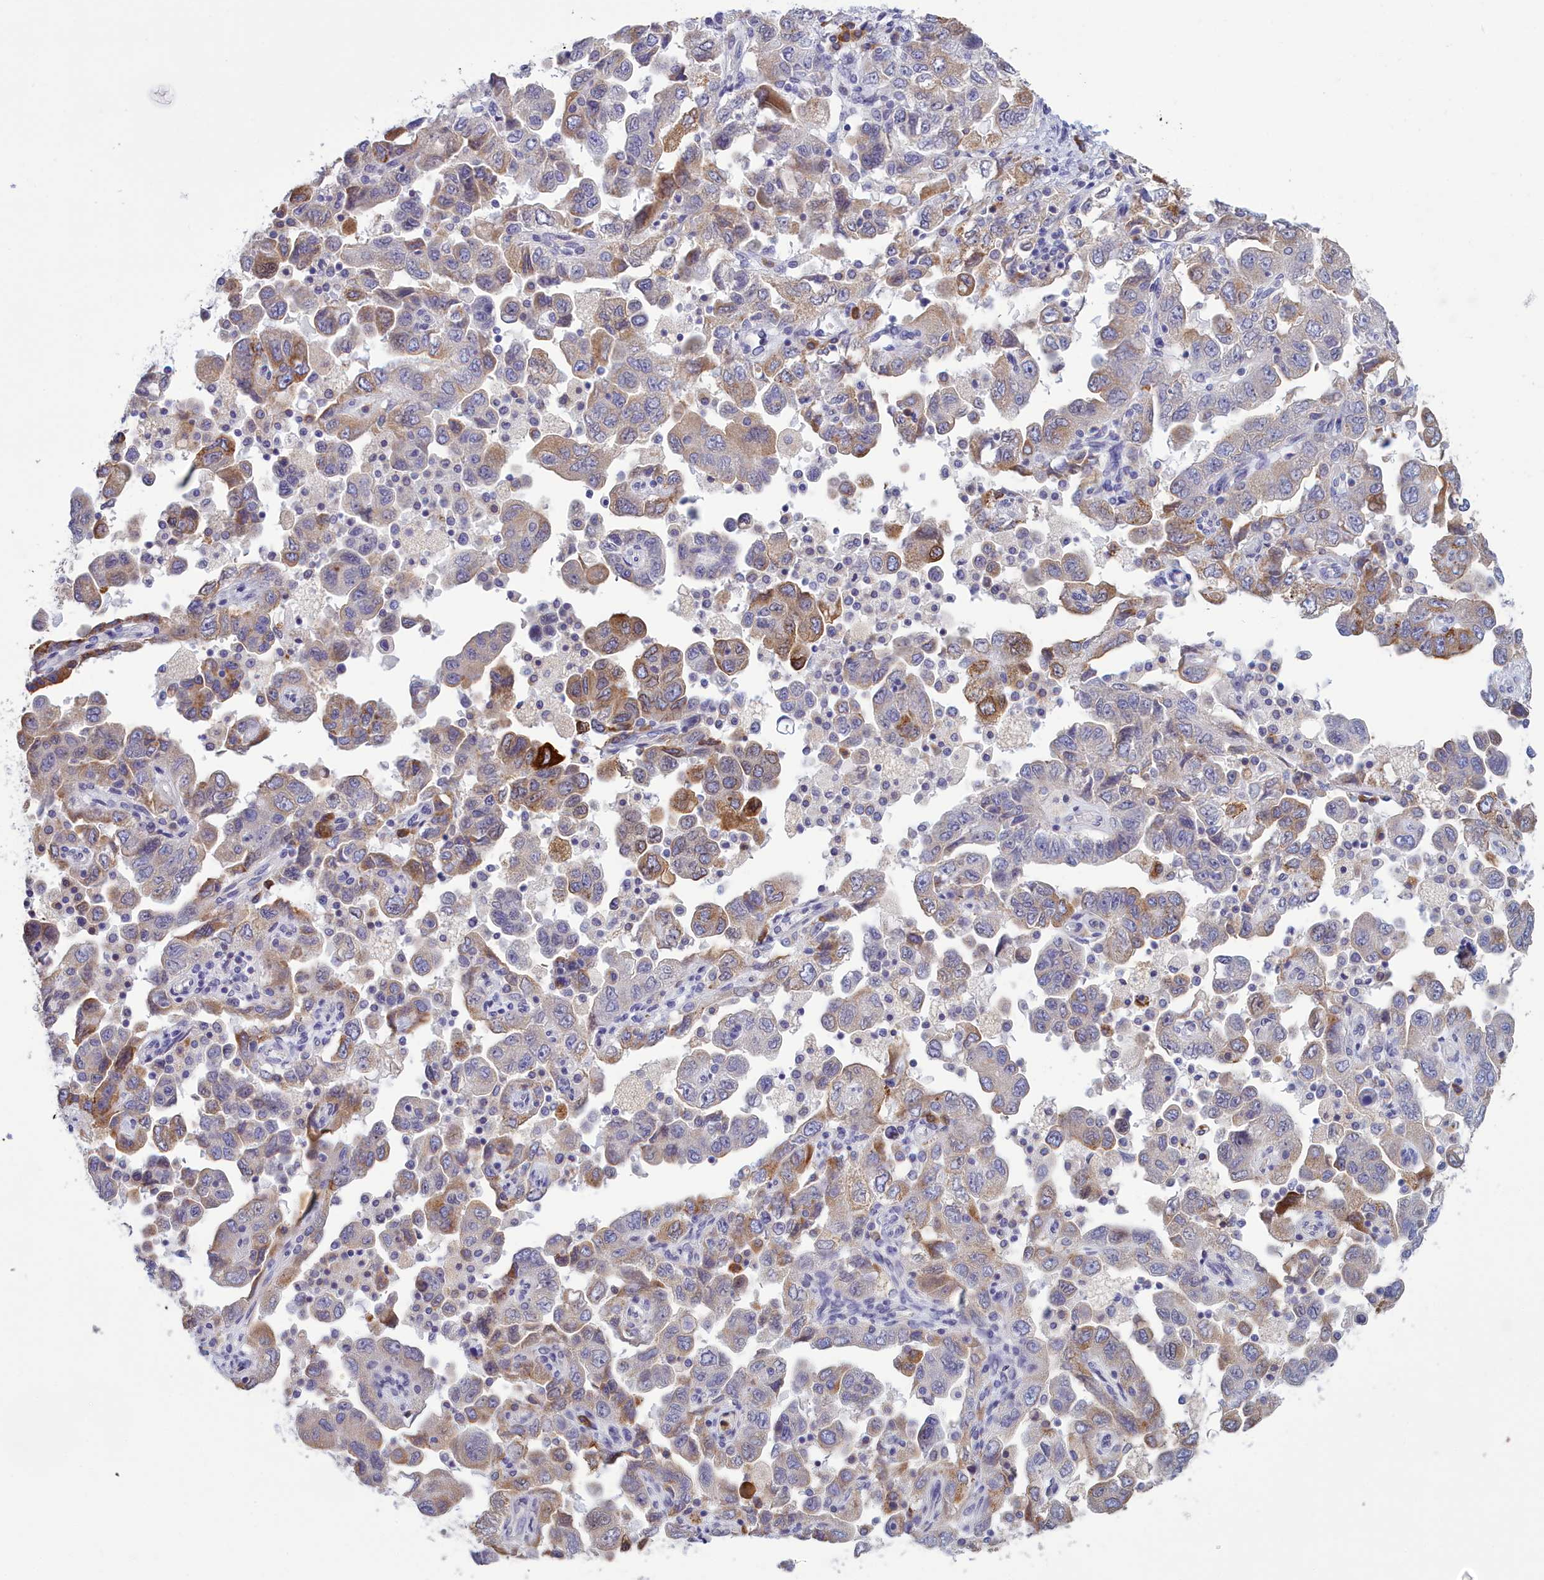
{"staining": {"intensity": "strong", "quantity": "<25%", "location": "cytoplasmic/membranous"}, "tissue": "ovarian cancer", "cell_type": "Tumor cells", "image_type": "cancer", "snomed": [{"axis": "morphology", "description": "Carcinoma, NOS"}, {"axis": "morphology", "description": "Cystadenocarcinoma, serous, NOS"}, {"axis": "topography", "description": "Ovary"}], "caption": "Human ovarian cancer (carcinoma) stained for a protein (brown) displays strong cytoplasmic/membranous positive positivity in approximately <25% of tumor cells.", "gene": "HM13", "patient": {"sex": "female", "age": 69}}